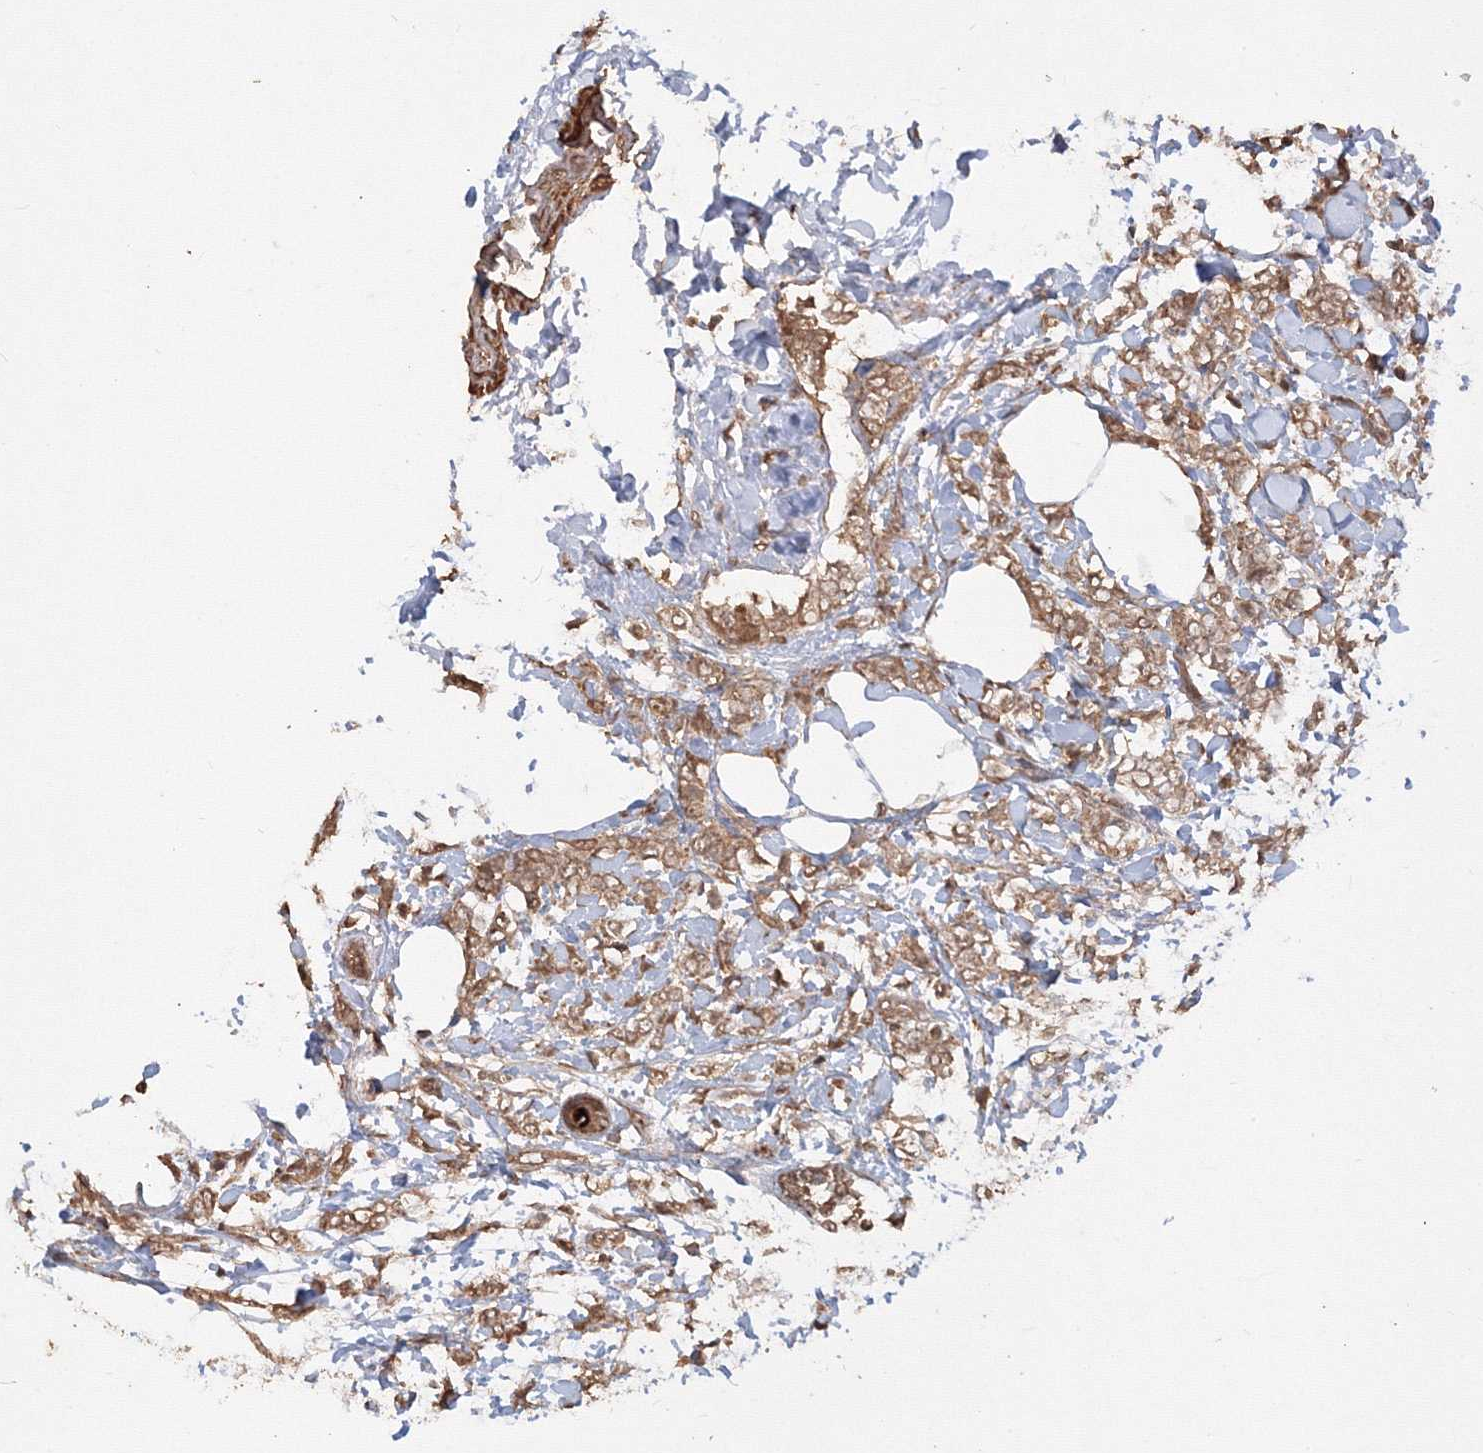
{"staining": {"intensity": "moderate", "quantity": ">75%", "location": "cytoplasmic/membranous"}, "tissue": "breast cancer", "cell_type": "Tumor cells", "image_type": "cancer", "snomed": [{"axis": "morphology", "description": "Lobular carcinoma, in situ"}, {"axis": "morphology", "description": "Lobular carcinoma"}, {"axis": "topography", "description": "Breast"}], "caption": "Immunohistochemistry (DAB (3,3'-diaminobenzidine)) staining of breast cancer (lobular carcinoma) exhibits moderate cytoplasmic/membranous protein positivity in approximately >75% of tumor cells.", "gene": "CCDC122", "patient": {"sex": "female", "age": 41}}